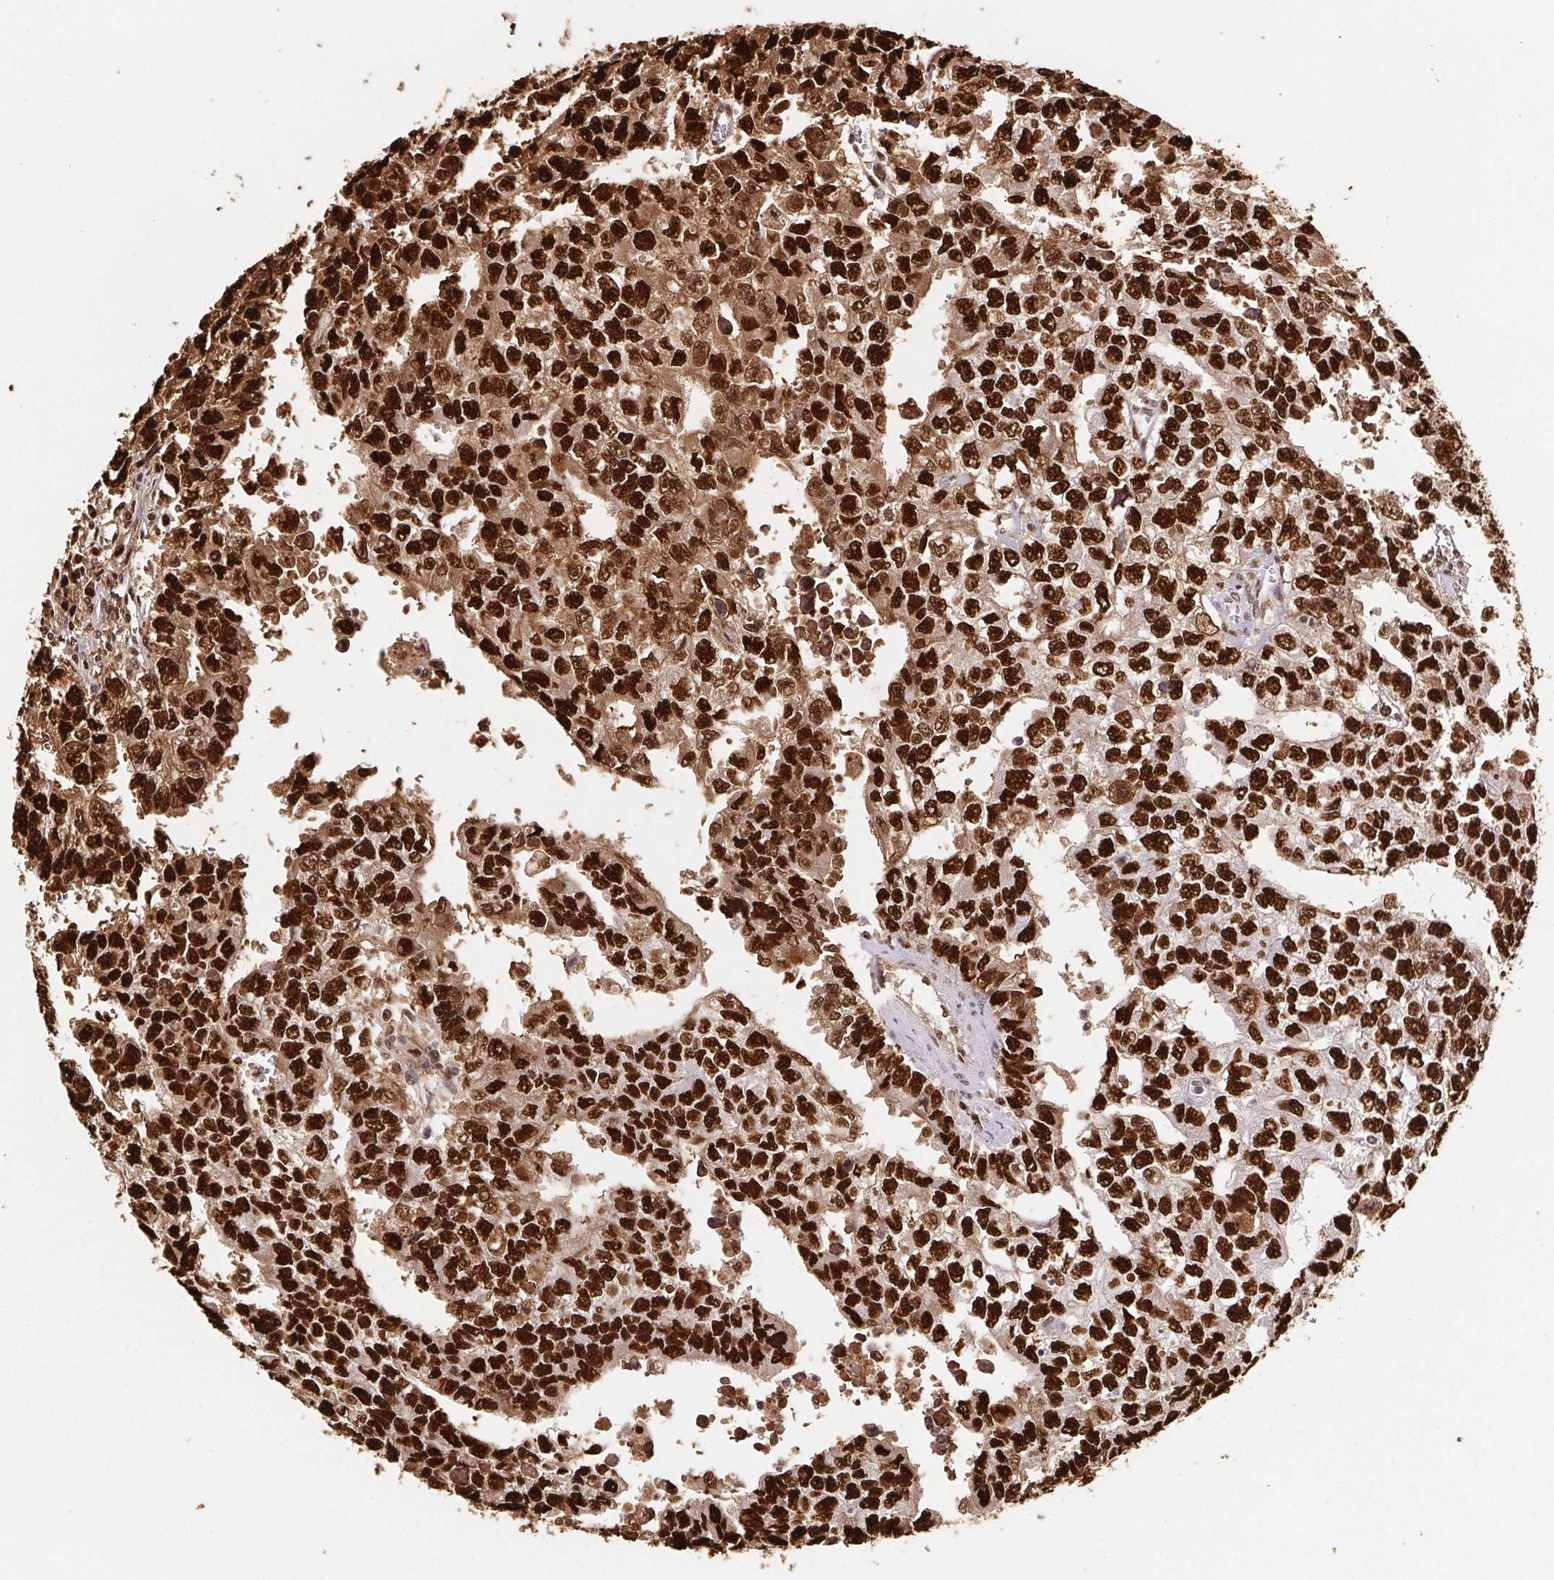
{"staining": {"intensity": "strong", "quantity": ">75%", "location": "nuclear"}, "tissue": "testis cancer", "cell_type": "Tumor cells", "image_type": "cancer", "snomed": [{"axis": "morphology", "description": "Carcinoma, Embryonal, NOS"}, {"axis": "morphology", "description": "Teratoma, malignant, NOS"}, {"axis": "topography", "description": "Testis"}], "caption": "High-magnification brightfield microscopy of testis malignant teratoma stained with DAB (brown) and counterstained with hematoxylin (blue). tumor cells exhibit strong nuclear staining is appreciated in about>75% of cells.", "gene": "SET", "patient": {"sex": "male", "age": 24}}